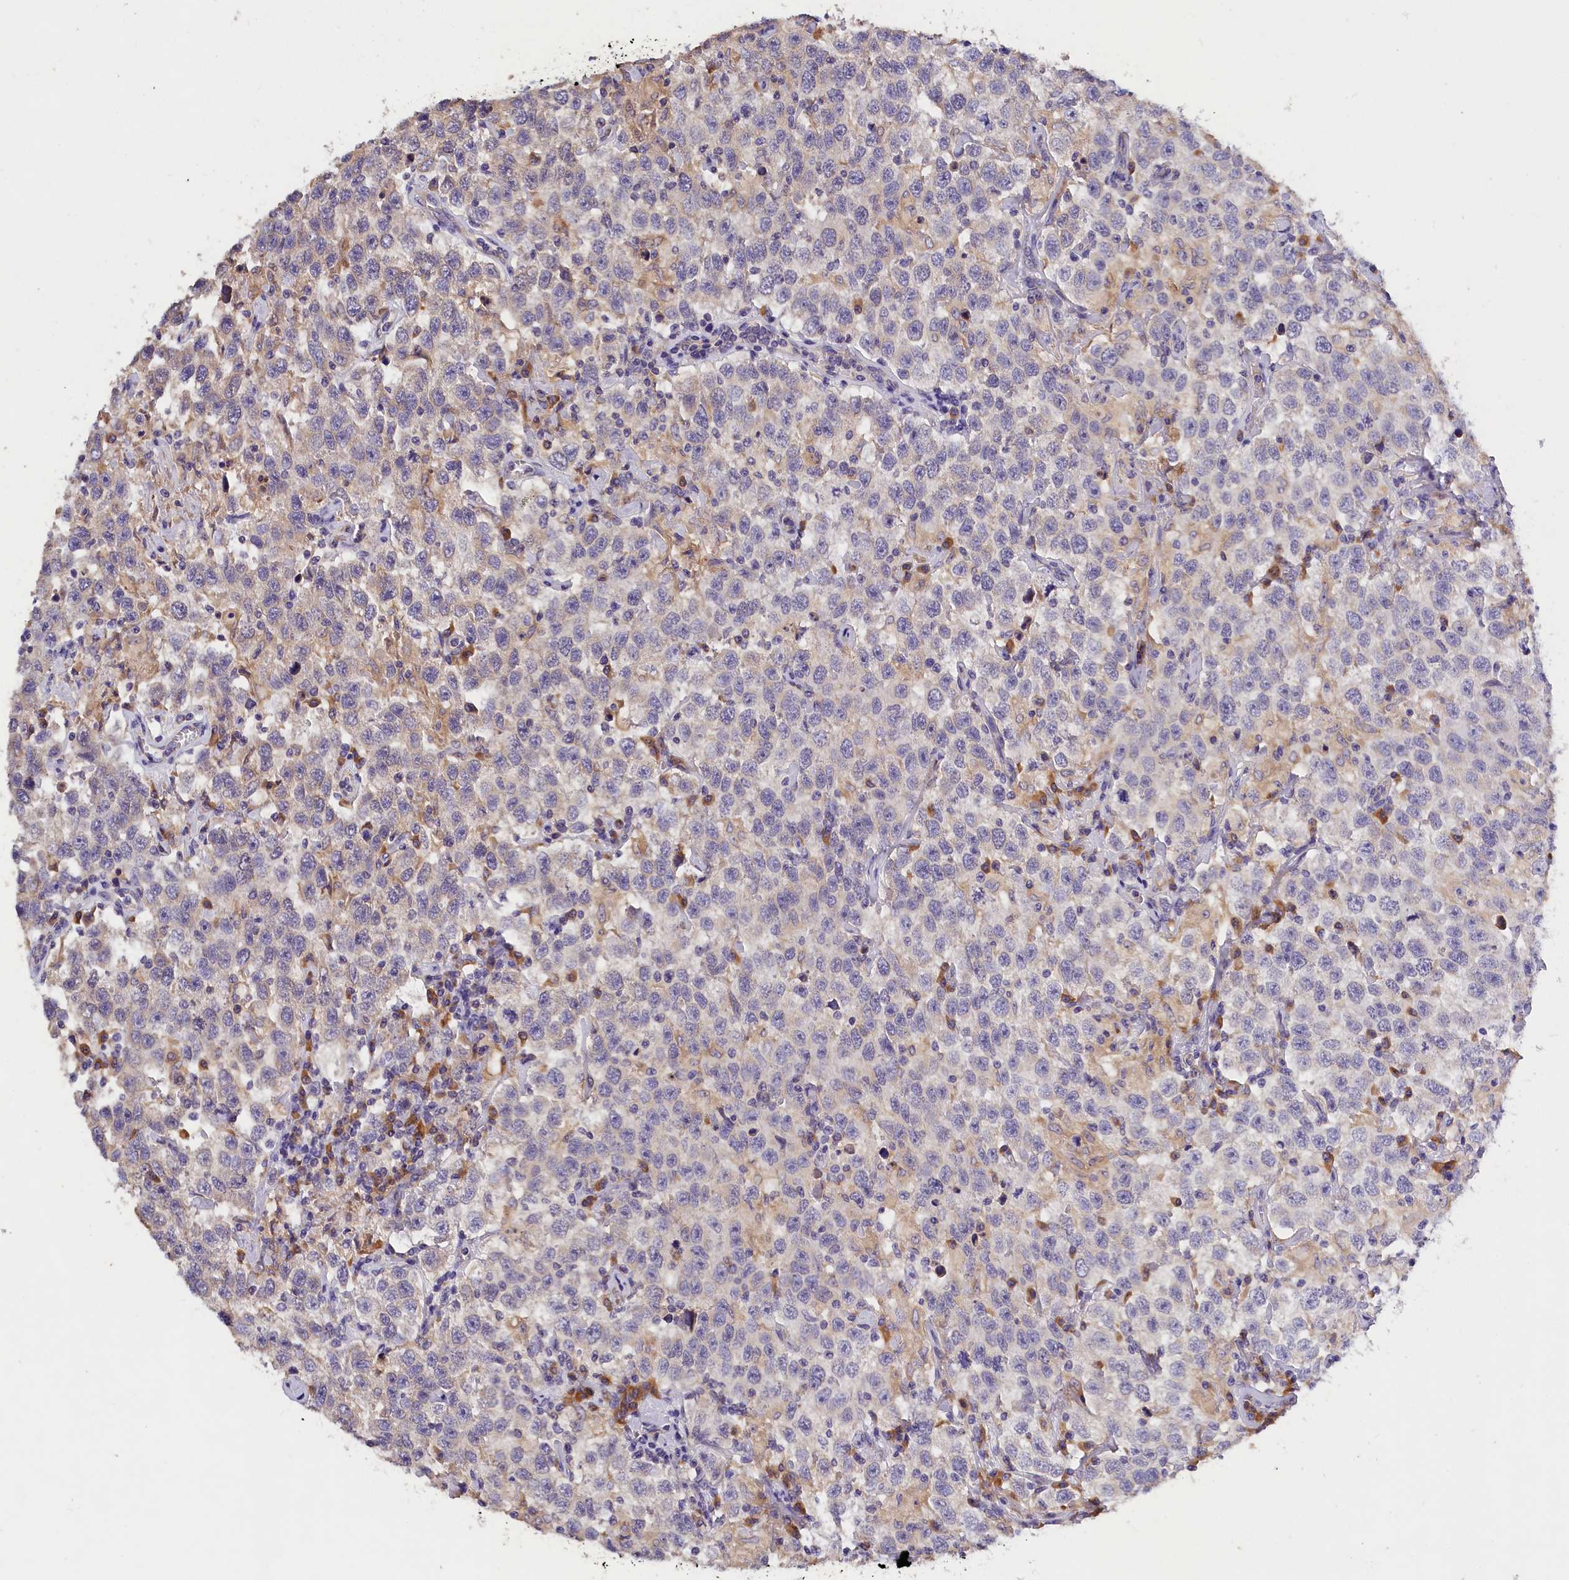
{"staining": {"intensity": "weak", "quantity": "<25%", "location": "cytoplasmic/membranous"}, "tissue": "testis cancer", "cell_type": "Tumor cells", "image_type": "cancer", "snomed": [{"axis": "morphology", "description": "Seminoma, NOS"}, {"axis": "topography", "description": "Testis"}], "caption": "IHC photomicrograph of seminoma (testis) stained for a protein (brown), which displays no expression in tumor cells.", "gene": "ST7L", "patient": {"sex": "male", "age": 41}}